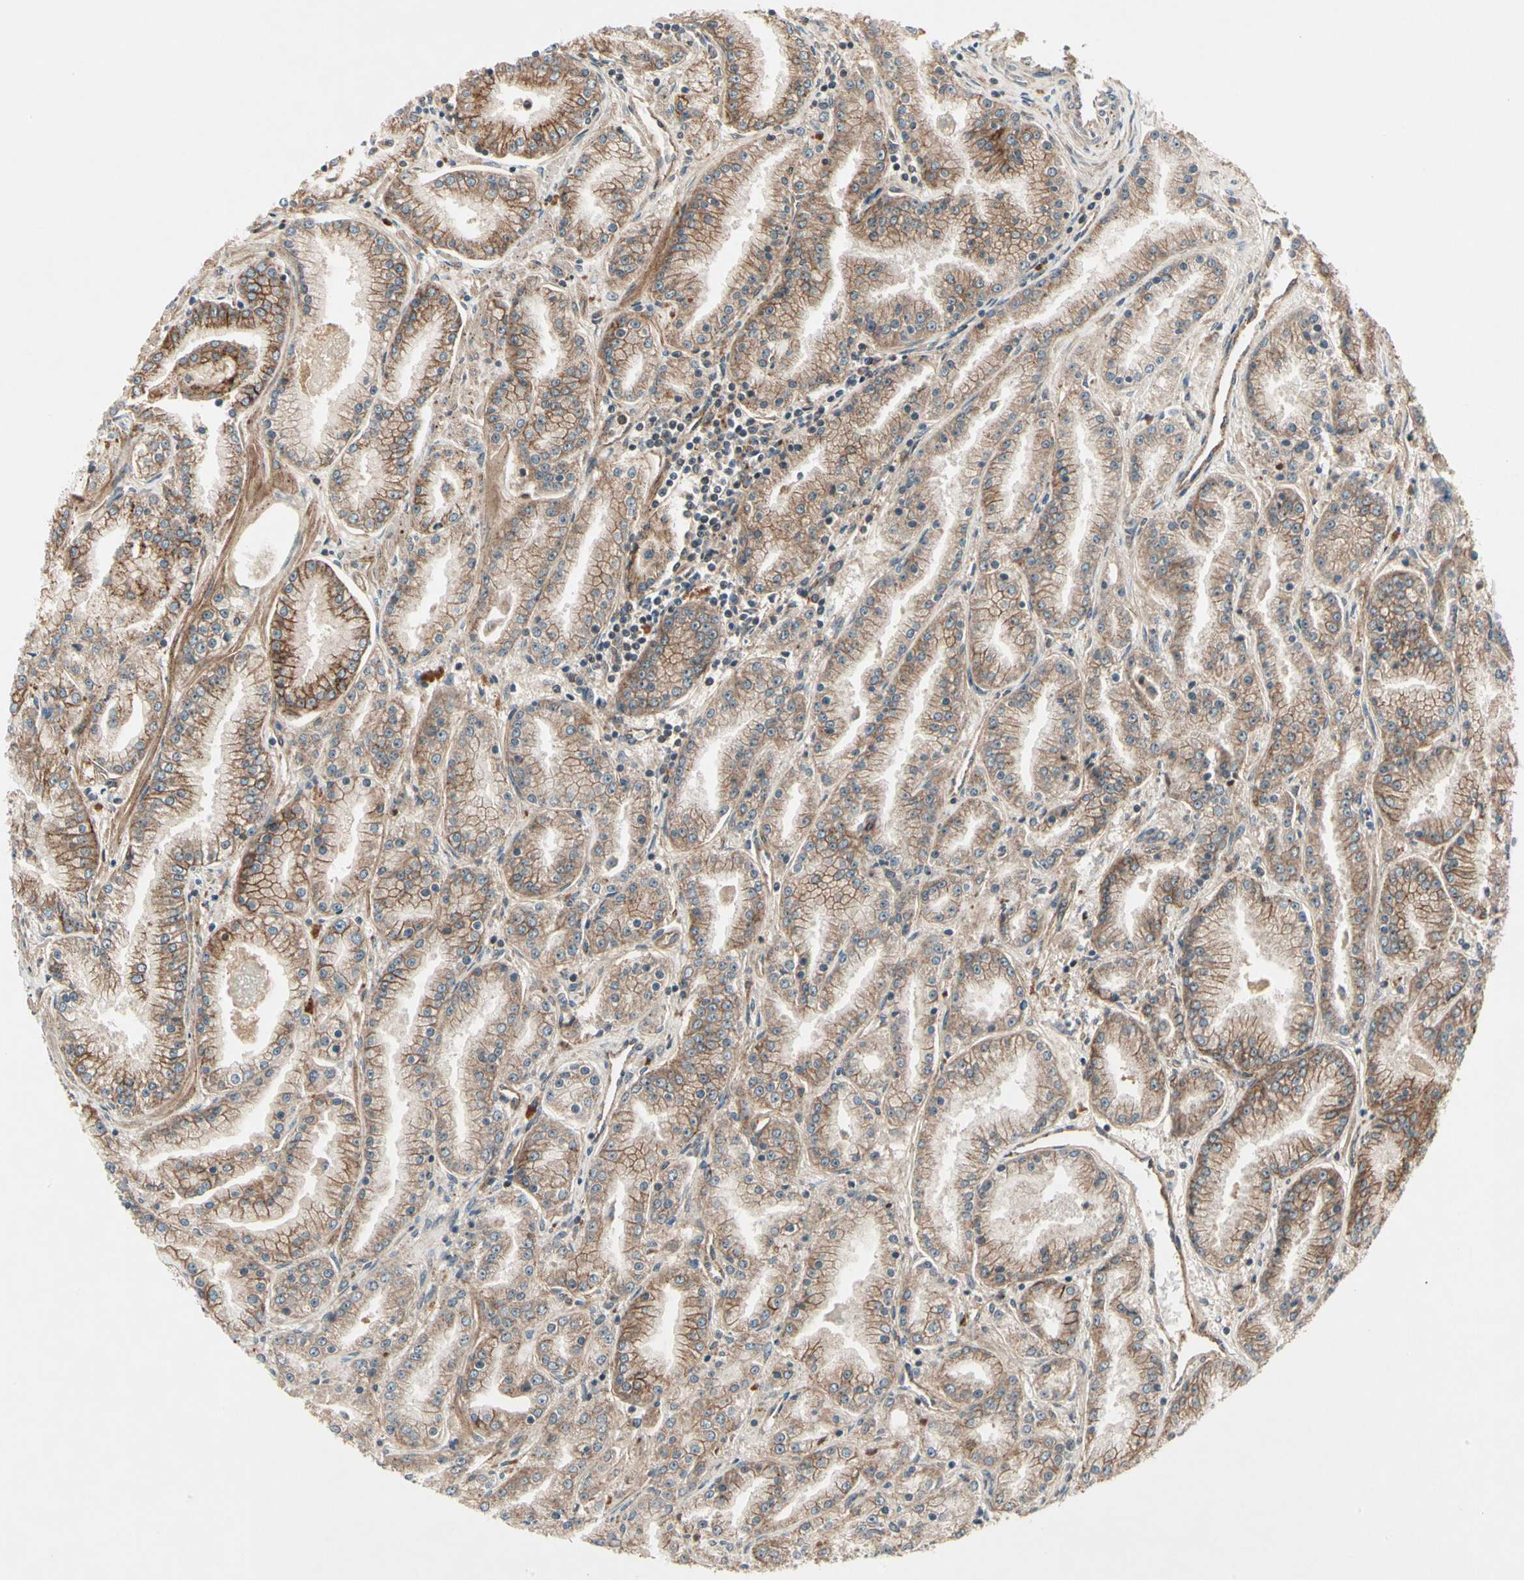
{"staining": {"intensity": "moderate", "quantity": ">75%", "location": "cytoplasmic/membranous"}, "tissue": "prostate cancer", "cell_type": "Tumor cells", "image_type": "cancer", "snomed": [{"axis": "morphology", "description": "Adenocarcinoma, High grade"}, {"axis": "topography", "description": "Prostate"}], "caption": "Protein analysis of prostate adenocarcinoma (high-grade) tissue reveals moderate cytoplasmic/membranous staining in about >75% of tumor cells.", "gene": "FLOT1", "patient": {"sex": "male", "age": 61}}